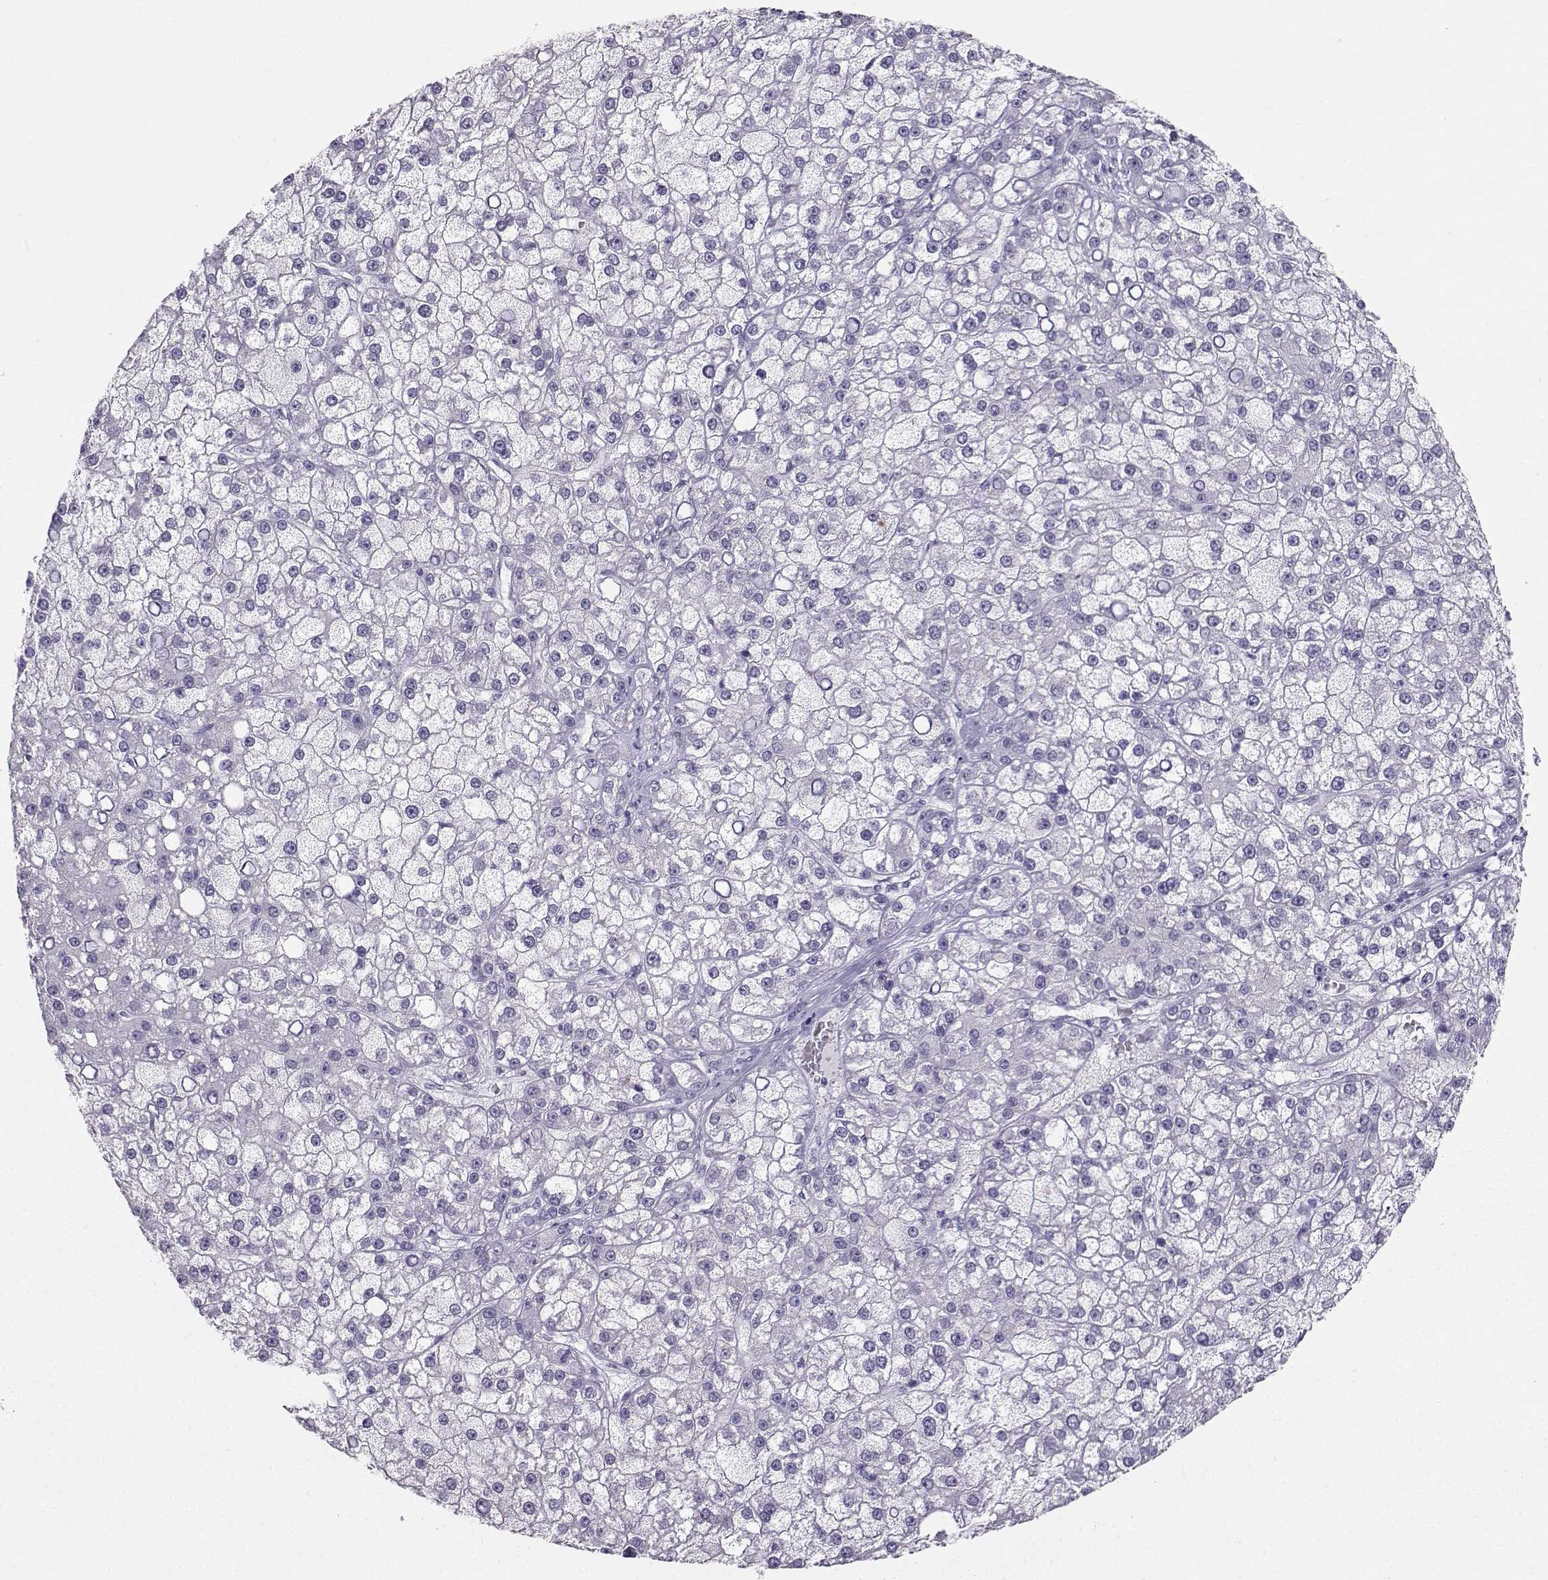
{"staining": {"intensity": "negative", "quantity": "none", "location": "none"}, "tissue": "liver cancer", "cell_type": "Tumor cells", "image_type": "cancer", "snomed": [{"axis": "morphology", "description": "Carcinoma, Hepatocellular, NOS"}, {"axis": "topography", "description": "Liver"}], "caption": "High power microscopy histopathology image of an IHC image of liver hepatocellular carcinoma, revealing no significant positivity in tumor cells.", "gene": "IQCD", "patient": {"sex": "male", "age": 67}}